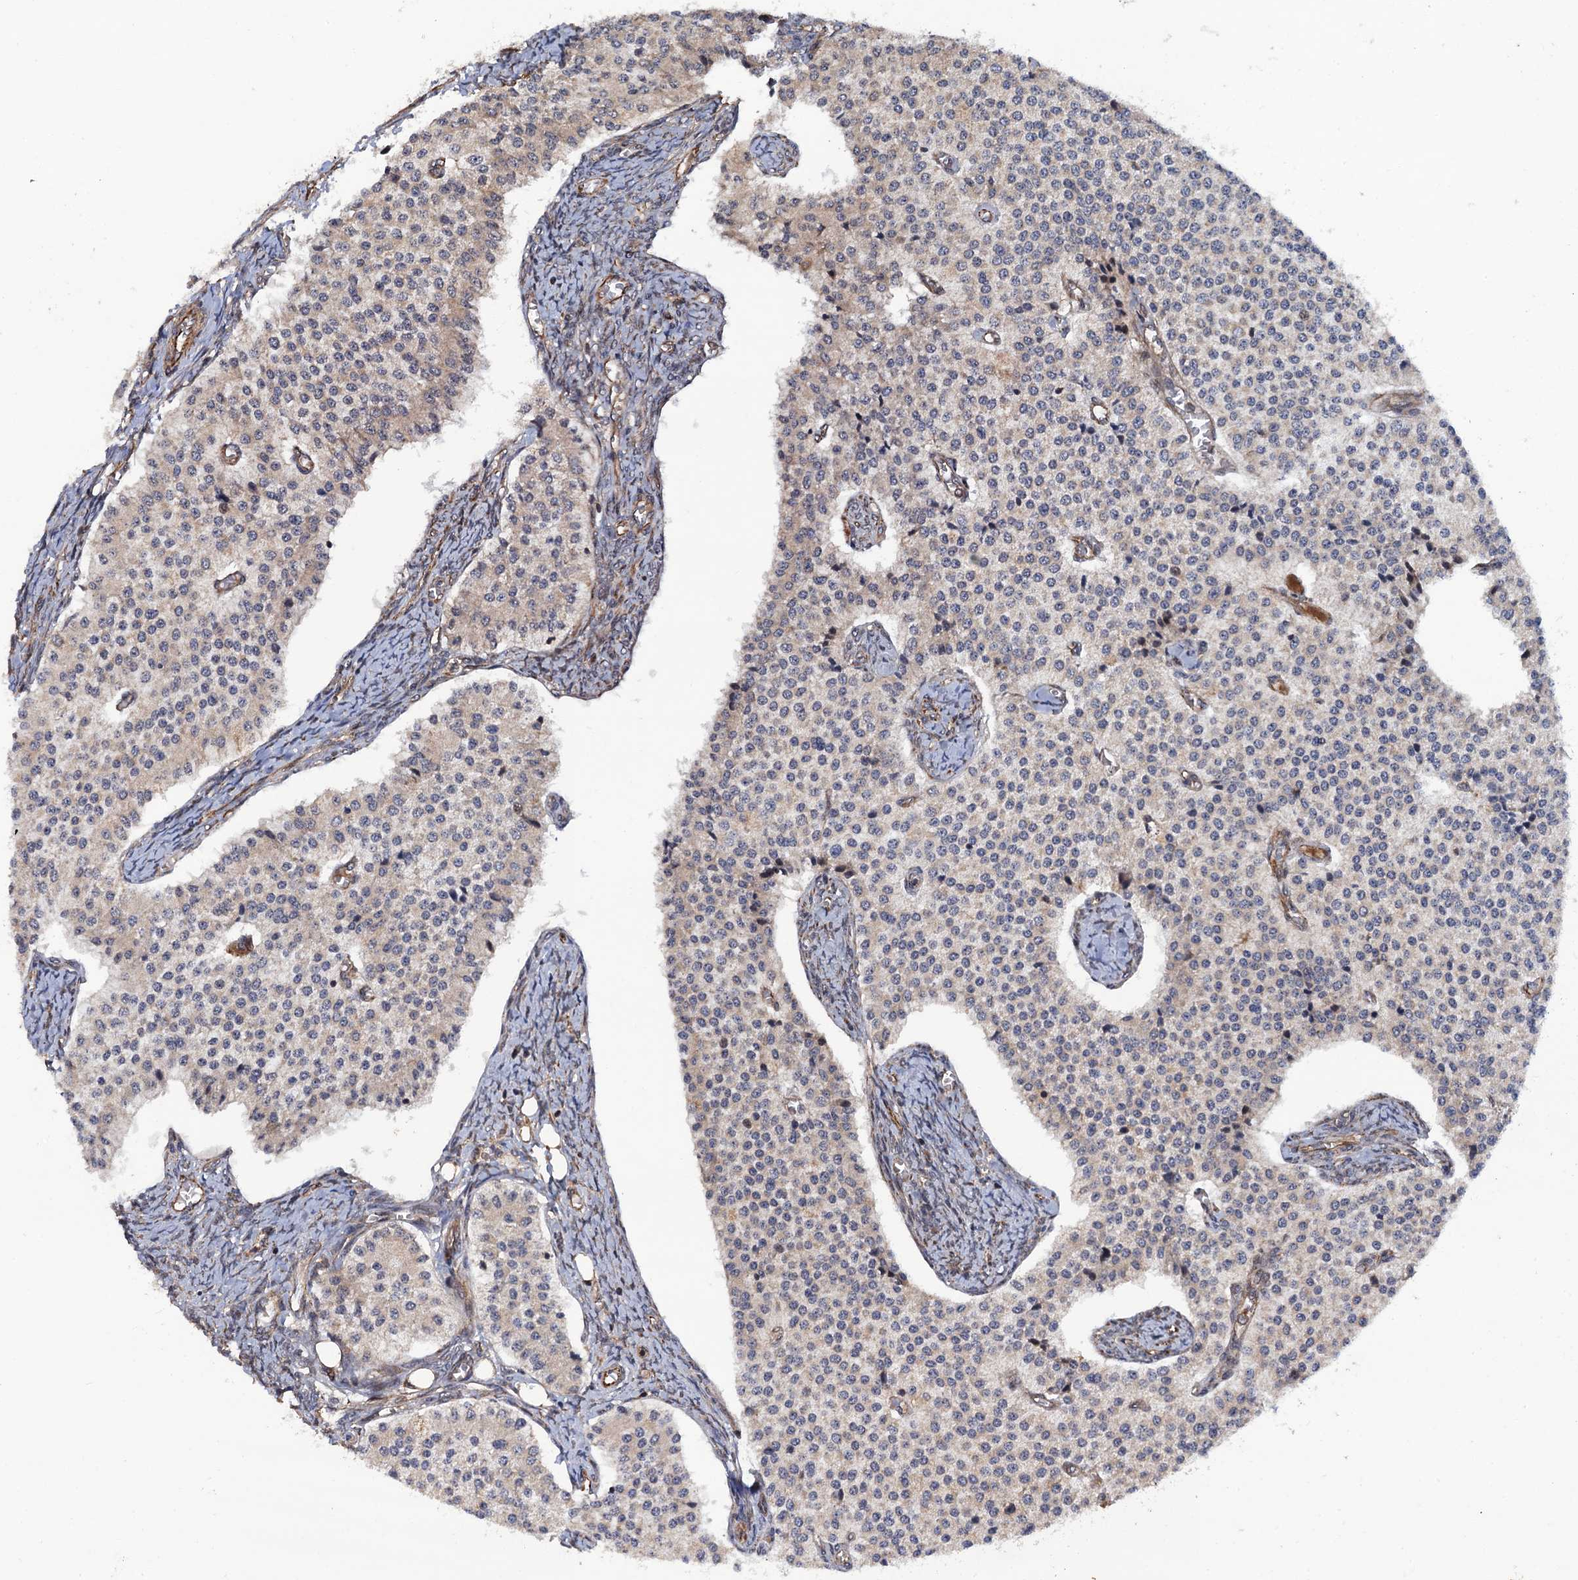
{"staining": {"intensity": "negative", "quantity": "none", "location": "none"}, "tissue": "carcinoid", "cell_type": "Tumor cells", "image_type": "cancer", "snomed": [{"axis": "morphology", "description": "Carcinoid, malignant, NOS"}, {"axis": "topography", "description": "Colon"}], "caption": "Image shows no protein positivity in tumor cells of carcinoid tissue.", "gene": "FSIP1", "patient": {"sex": "female", "age": 52}}